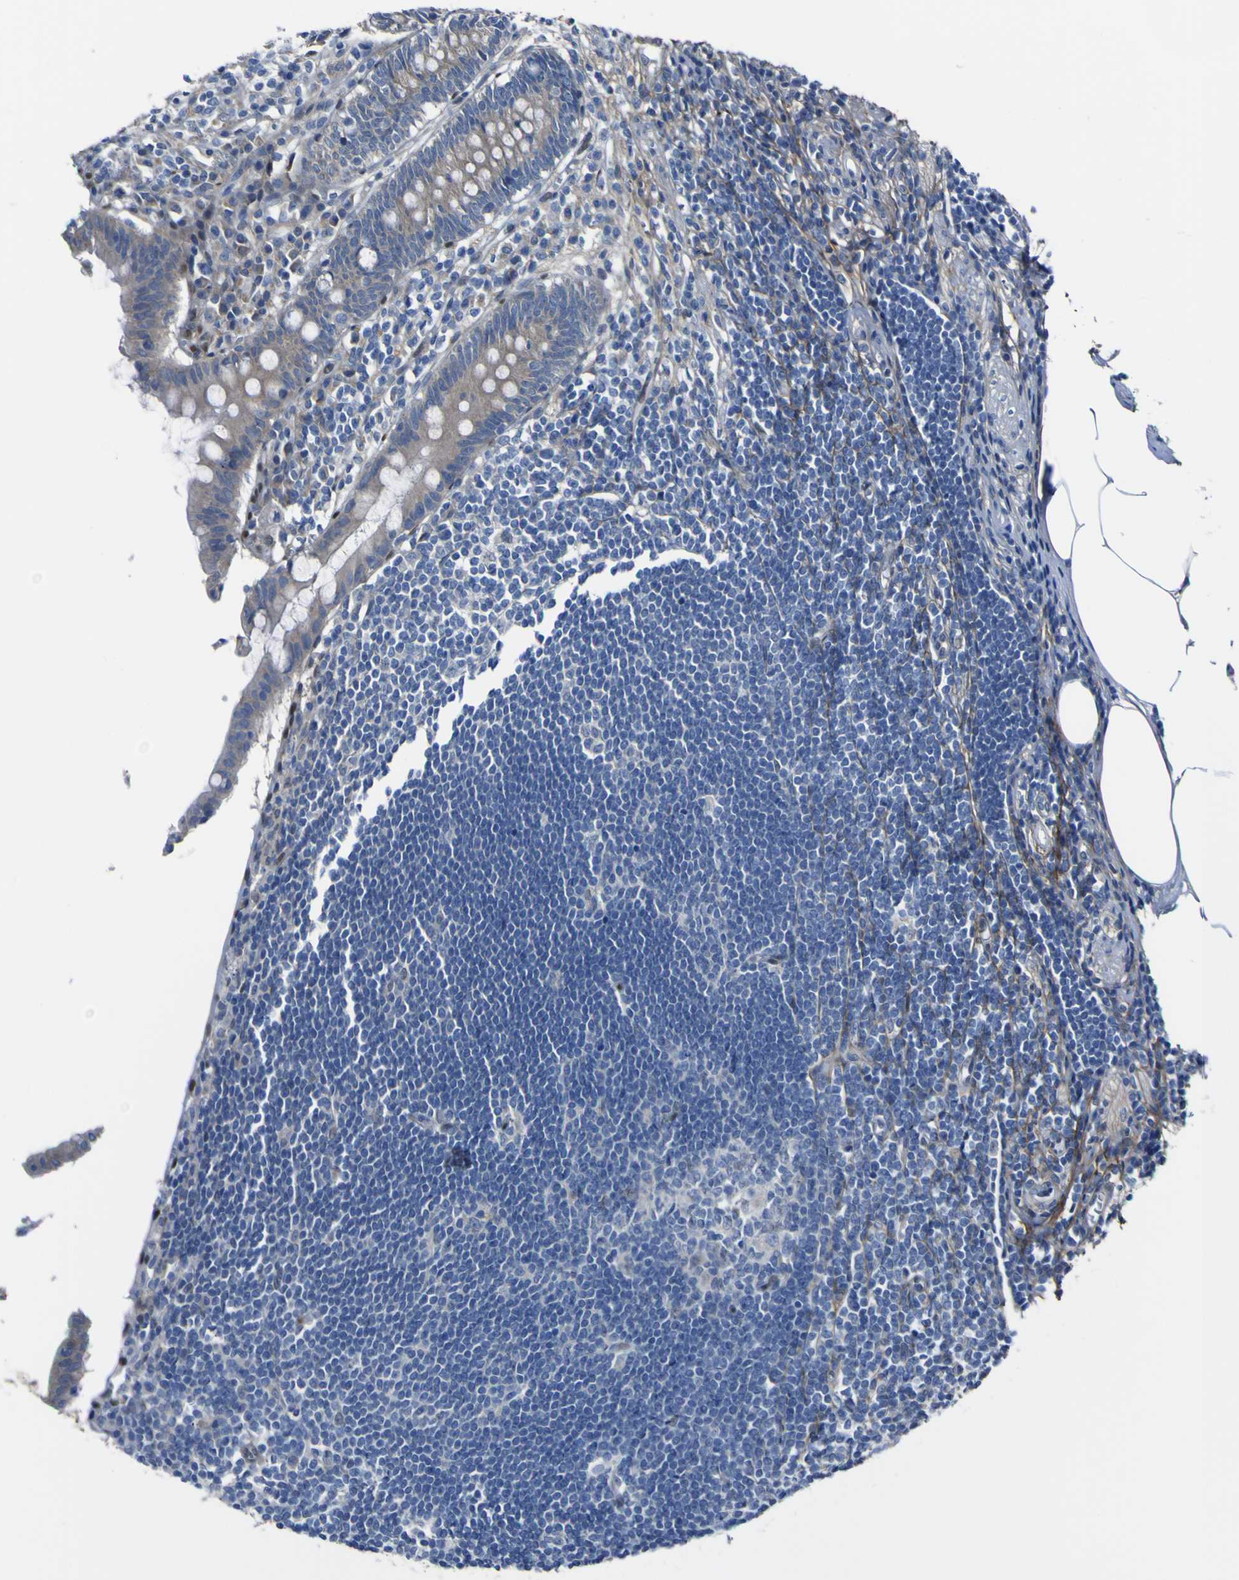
{"staining": {"intensity": "weak", "quantity": "25%-75%", "location": "cytoplasmic/membranous"}, "tissue": "appendix", "cell_type": "Glandular cells", "image_type": "normal", "snomed": [{"axis": "morphology", "description": "Normal tissue, NOS"}, {"axis": "topography", "description": "Appendix"}], "caption": "Protein staining shows weak cytoplasmic/membranous positivity in approximately 25%-75% of glandular cells in unremarkable appendix. Using DAB (brown) and hematoxylin (blue) stains, captured at high magnification using brightfield microscopy.", "gene": "LRRN1", "patient": {"sex": "female", "age": 50}}